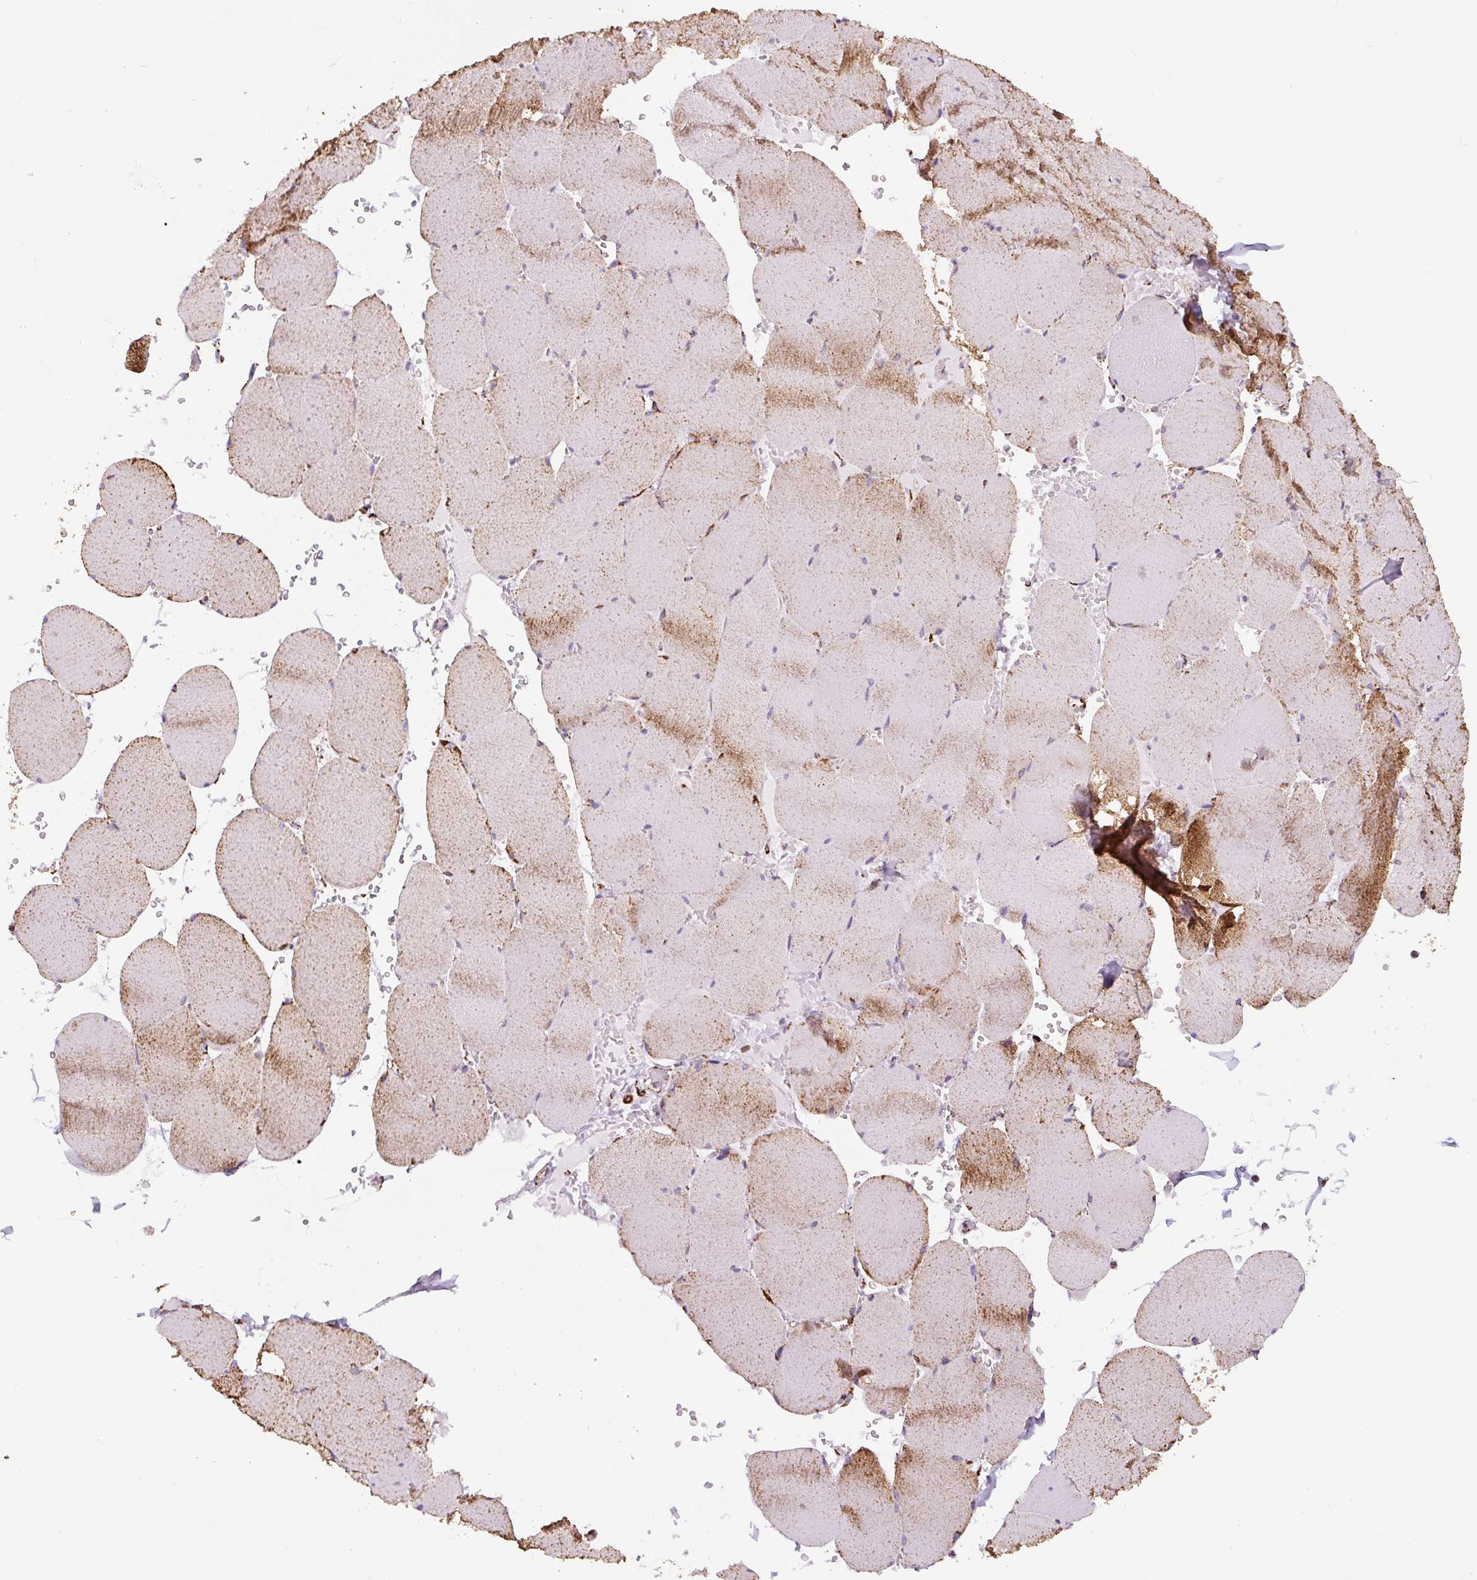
{"staining": {"intensity": "strong", "quantity": "25%-75%", "location": "cytoplasmic/membranous"}, "tissue": "skeletal muscle", "cell_type": "Myocytes", "image_type": "normal", "snomed": [{"axis": "morphology", "description": "Normal tissue, NOS"}, {"axis": "topography", "description": "Skeletal muscle"}, {"axis": "topography", "description": "Head-Neck"}], "caption": "Protein analysis of normal skeletal muscle shows strong cytoplasmic/membranous positivity in approximately 25%-75% of myocytes. The staining was performed using DAB (3,3'-diaminobenzidine) to visualize the protein expression in brown, while the nuclei were stained in blue with hematoxylin (Magnification: 20x).", "gene": "ATP5F1A", "patient": {"sex": "male", "age": 66}}